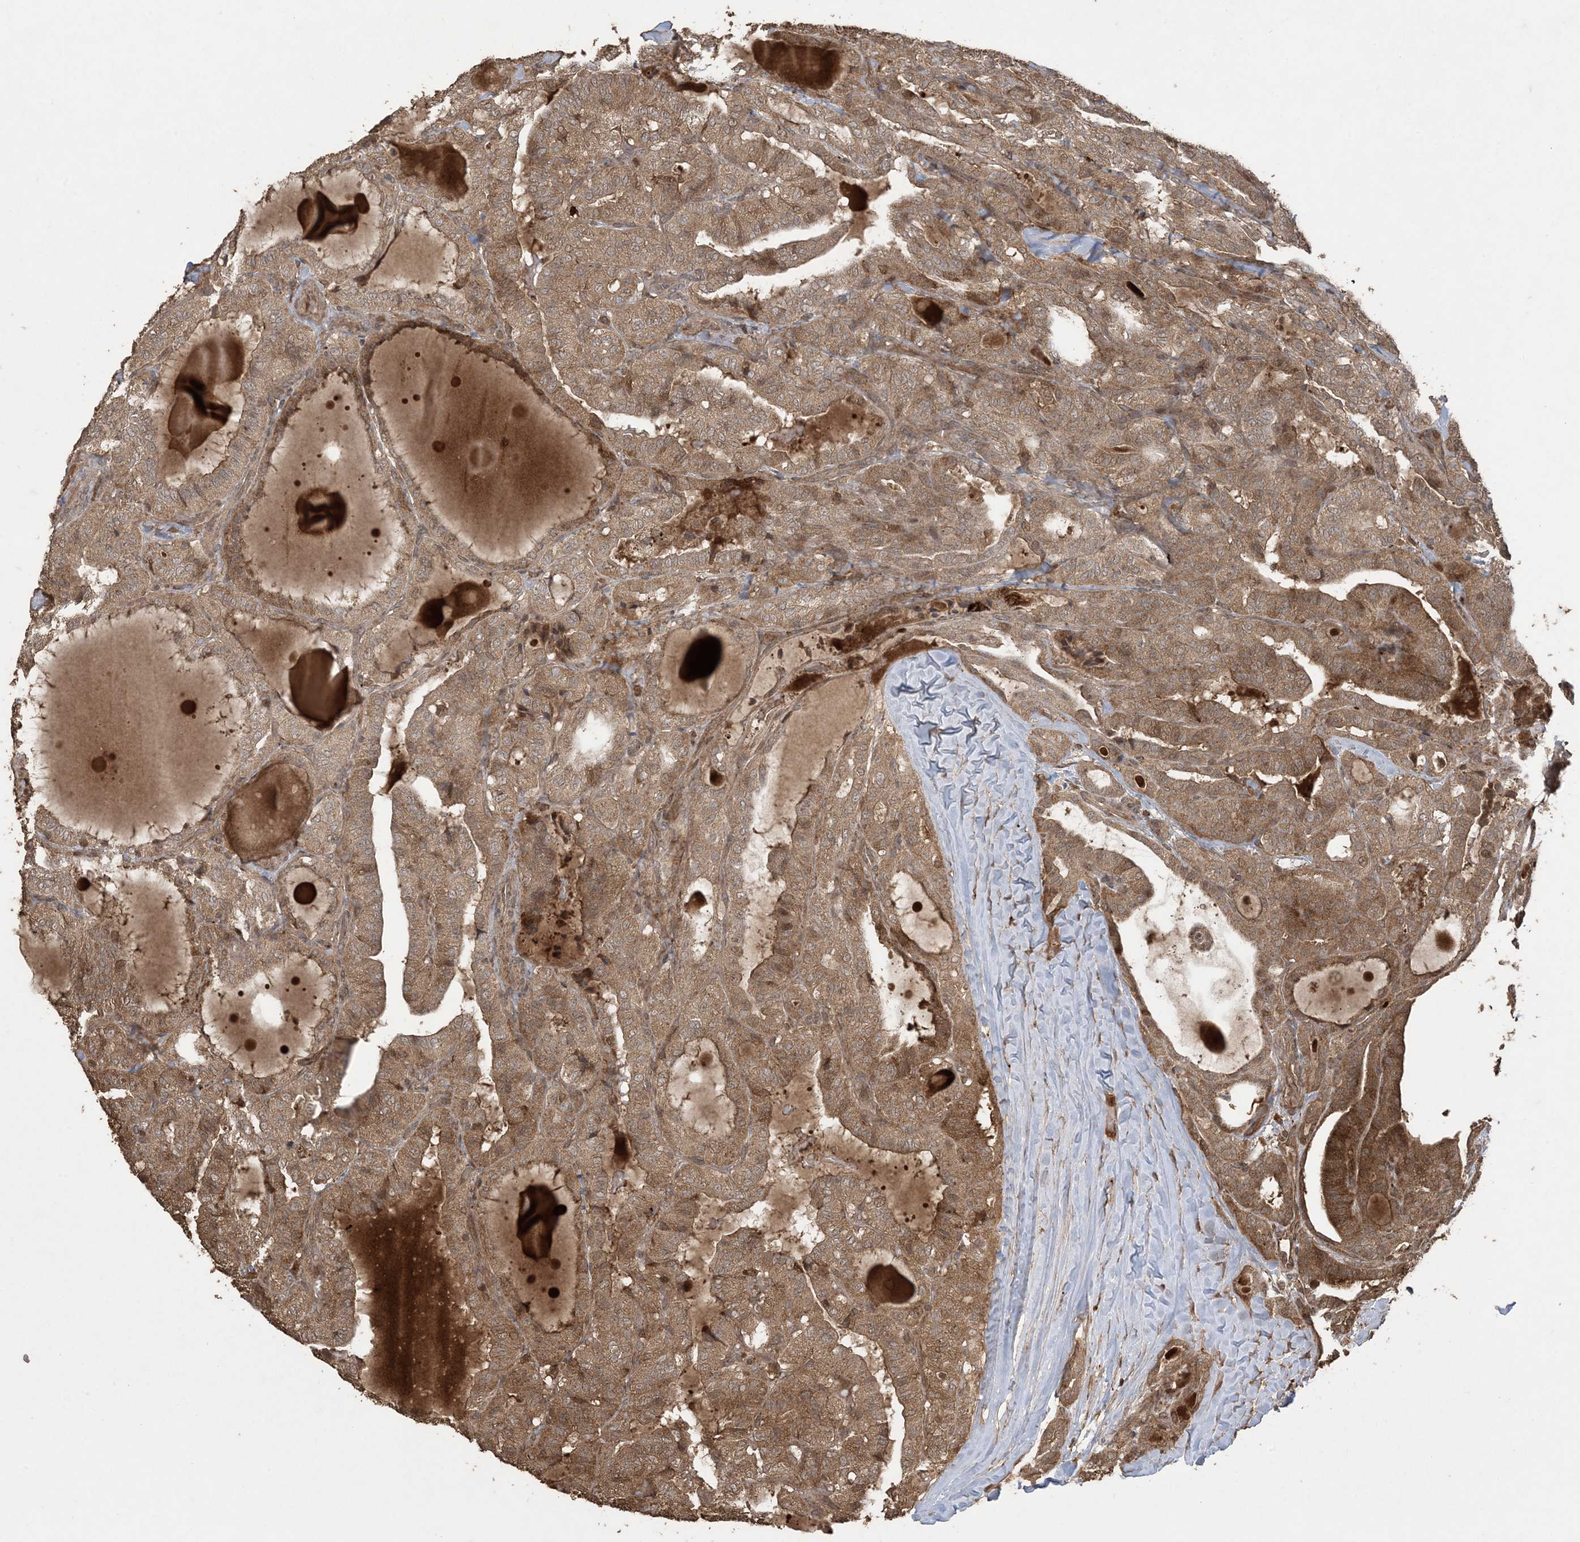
{"staining": {"intensity": "moderate", "quantity": ">75%", "location": "cytoplasmic/membranous"}, "tissue": "thyroid cancer", "cell_type": "Tumor cells", "image_type": "cancer", "snomed": [{"axis": "morphology", "description": "Papillary adenocarcinoma, NOS"}, {"axis": "topography", "description": "Thyroid gland"}], "caption": "Thyroid papillary adenocarcinoma stained with immunohistochemistry (IHC) displays moderate cytoplasmic/membranous staining in about >75% of tumor cells. (DAB (3,3'-diaminobenzidine) IHC with brightfield microscopy, high magnification).", "gene": "EFCAB8", "patient": {"sex": "male", "age": 77}}